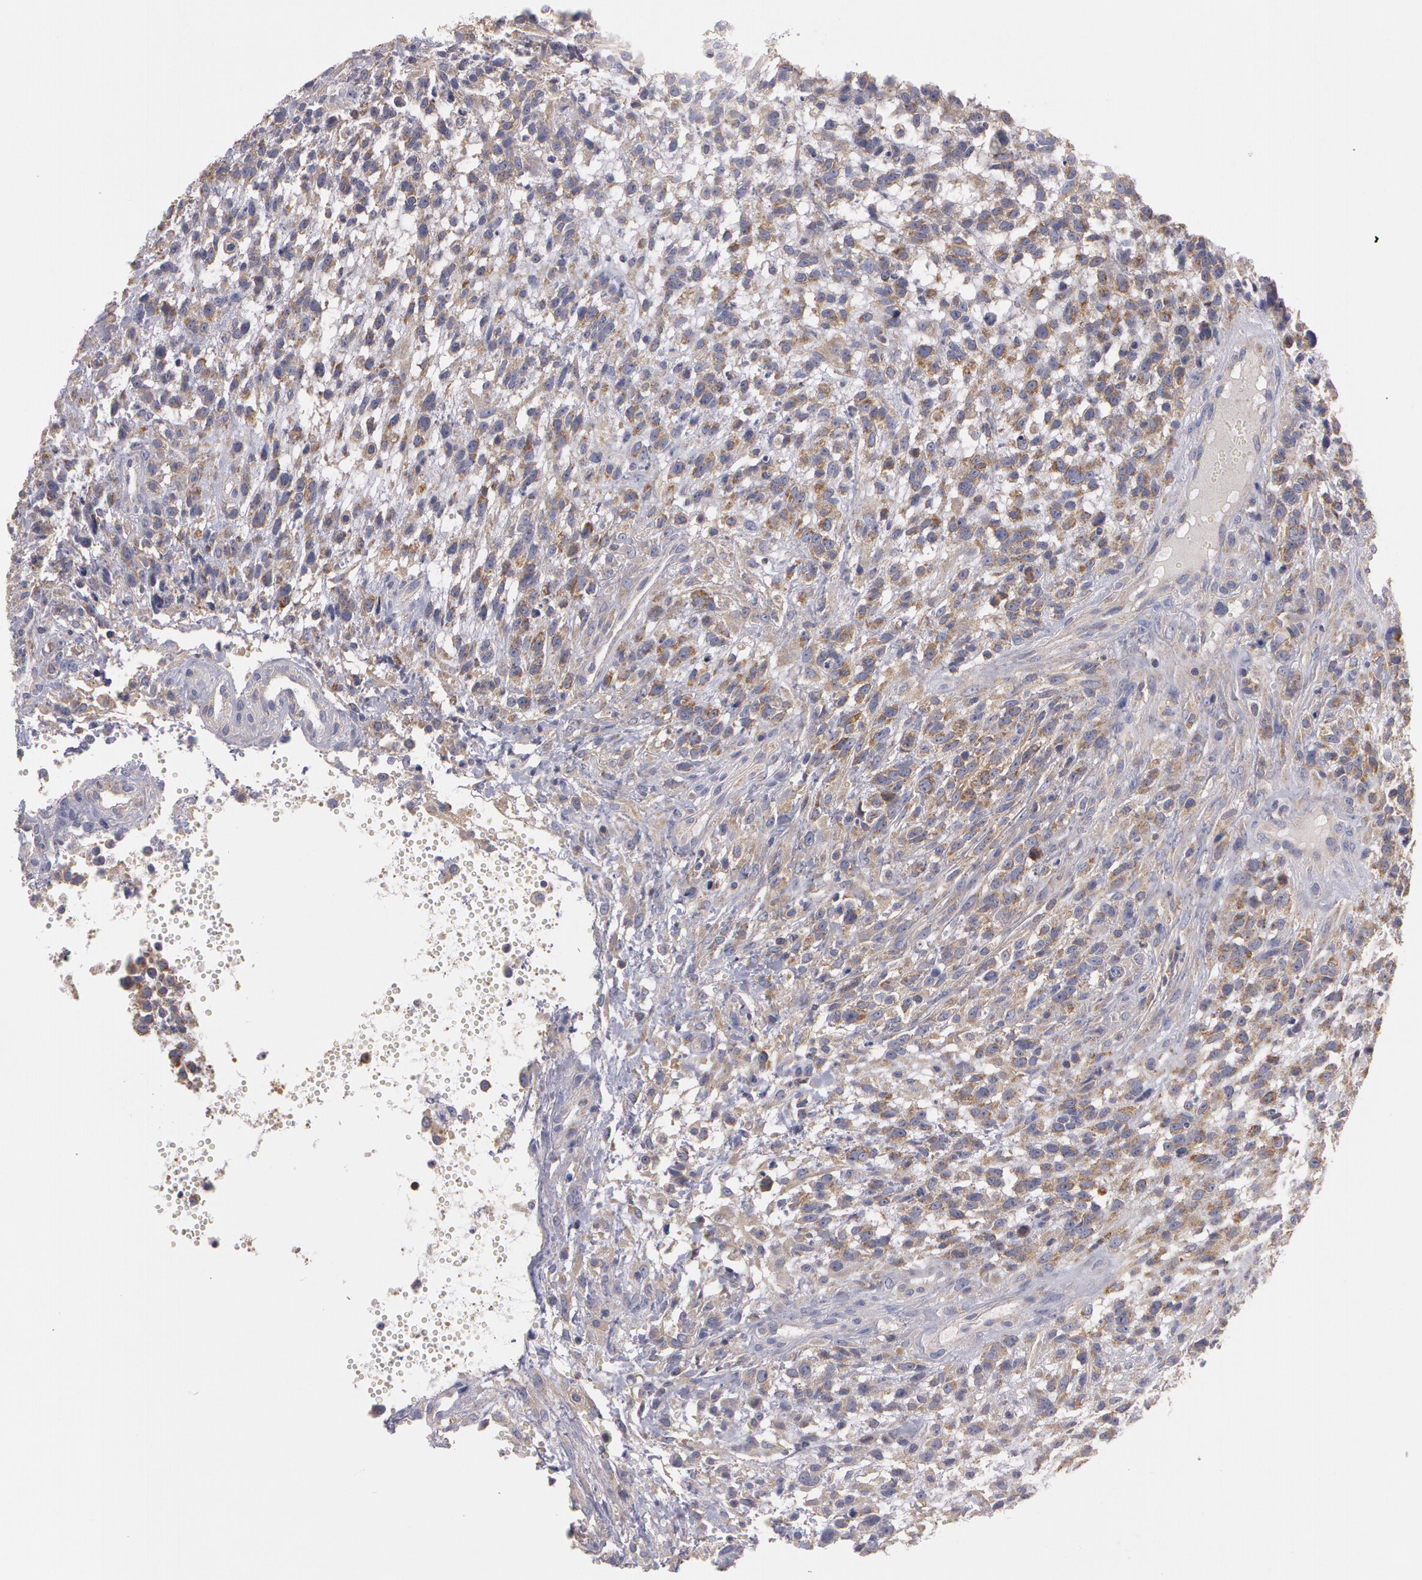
{"staining": {"intensity": "weak", "quantity": "25%-75%", "location": "cytoplasmic/membranous"}, "tissue": "glioma", "cell_type": "Tumor cells", "image_type": "cancer", "snomed": [{"axis": "morphology", "description": "Glioma, malignant, High grade"}, {"axis": "topography", "description": "Brain"}], "caption": "IHC staining of glioma, which displays low levels of weak cytoplasmic/membranous staining in approximately 25%-75% of tumor cells indicating weak cytoplasmic/membranous protein staining. The staining was performed using DAB (3,3'-diaminobenzidine) (brown) for protein detection and nuclei were counterstained in hematoxylin (blue).", "gene": "NEK9", "patient": {"sex": "male", "age": 66}}